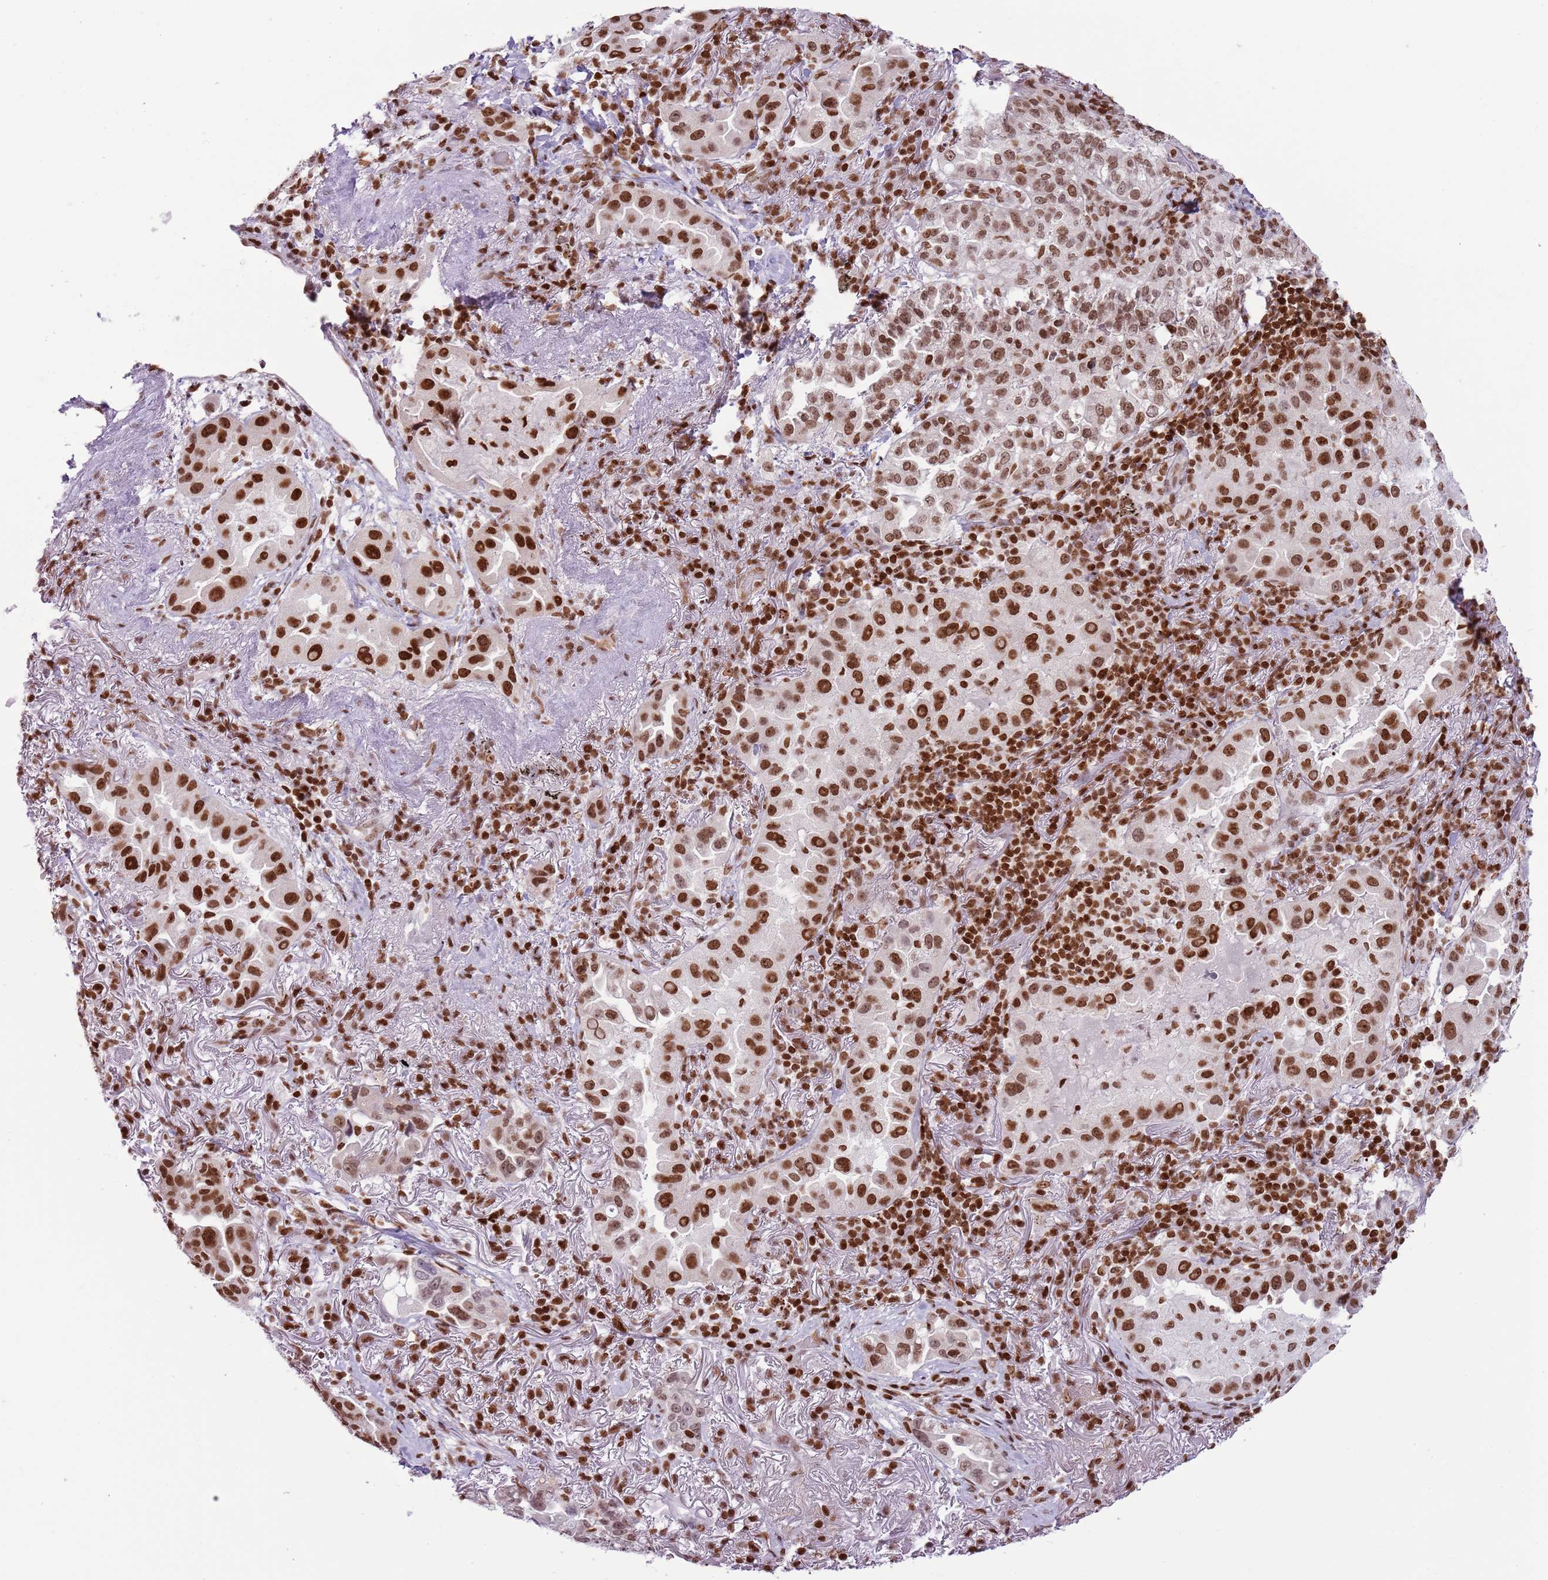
{"staining": {"intensity": "strong", "quantity": ">75%", "location": "nuclear"}, "tissue": "lung cancer", "cell_type": "Tumor cells", "image_type": "cancer", "snomed": [{"axis": "morphology", "description": "Adenocarcinoma, NOS"}, {"axis": "topography", "description": "Lung"}], "caption": "Immunohistochemistry (IHC) photomicrograph of neoplastic tissue: human lung cancer stained using IHC displays high levels of strong protein expression localized specifically in the nuclear of tumor cells, appearing as a nuclear brown color.", "gene": "SELENOH", "patient": {"sex": "female", "age": 69}}